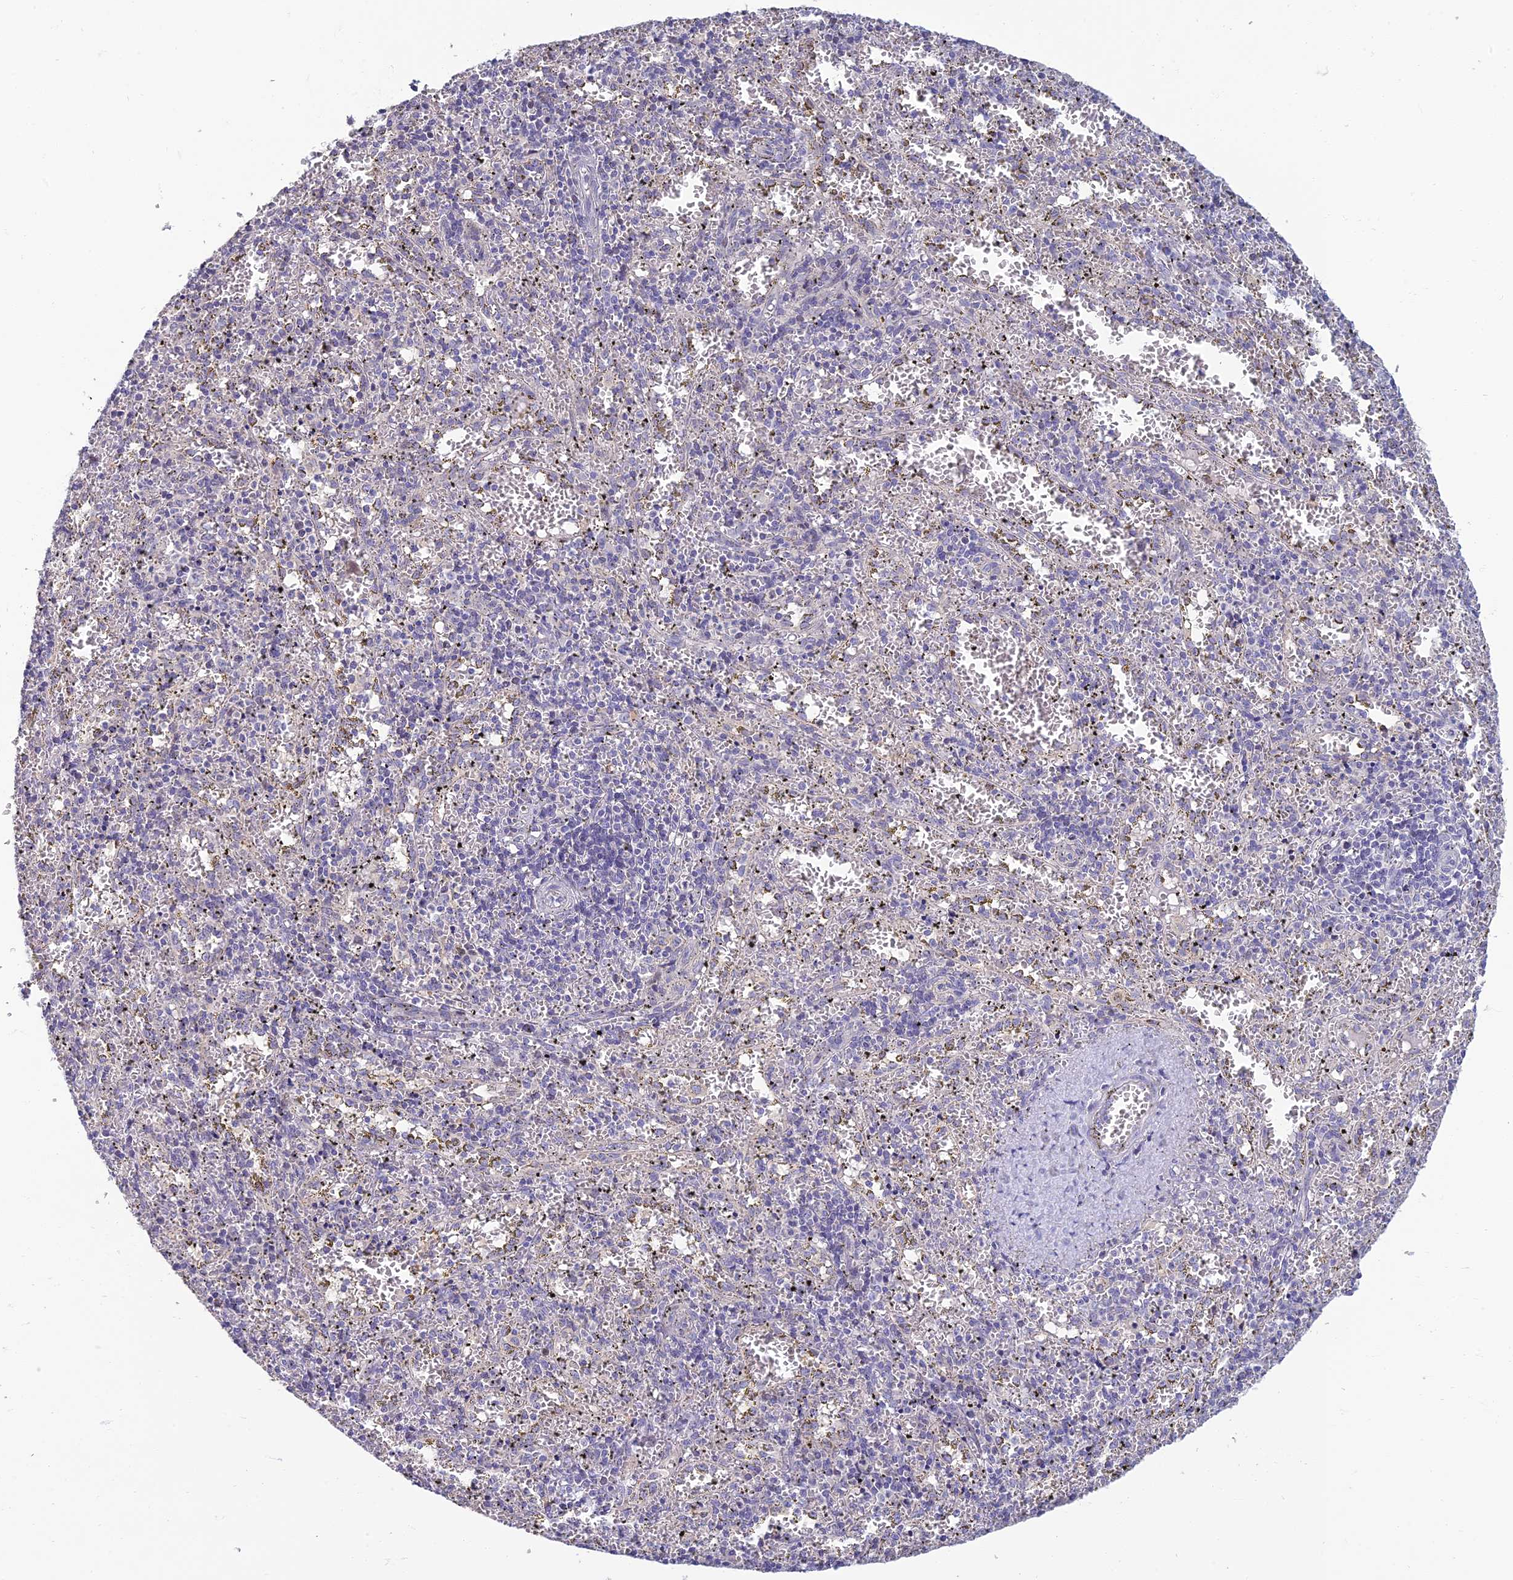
{"staining": {"intensity": "negative", "quantity": "none", "location": "none"}, "tissue": "spleen", "cell_type": "Cells in red pulp", "image_type": "normal", "snomed": [{"axis": "morphology", "description": "Normal tissue, NOS"}, {"axis": "topography", "description": "Spleen"}], "caption": "High power microscopy histopathology image of an immunohistochemistry (IHC) histopathology image of benign spleen, revealing no significant positivity in cells in red pulp.", "gene": "NEURL1", "patient": {"sex": "male", "age": 11}}